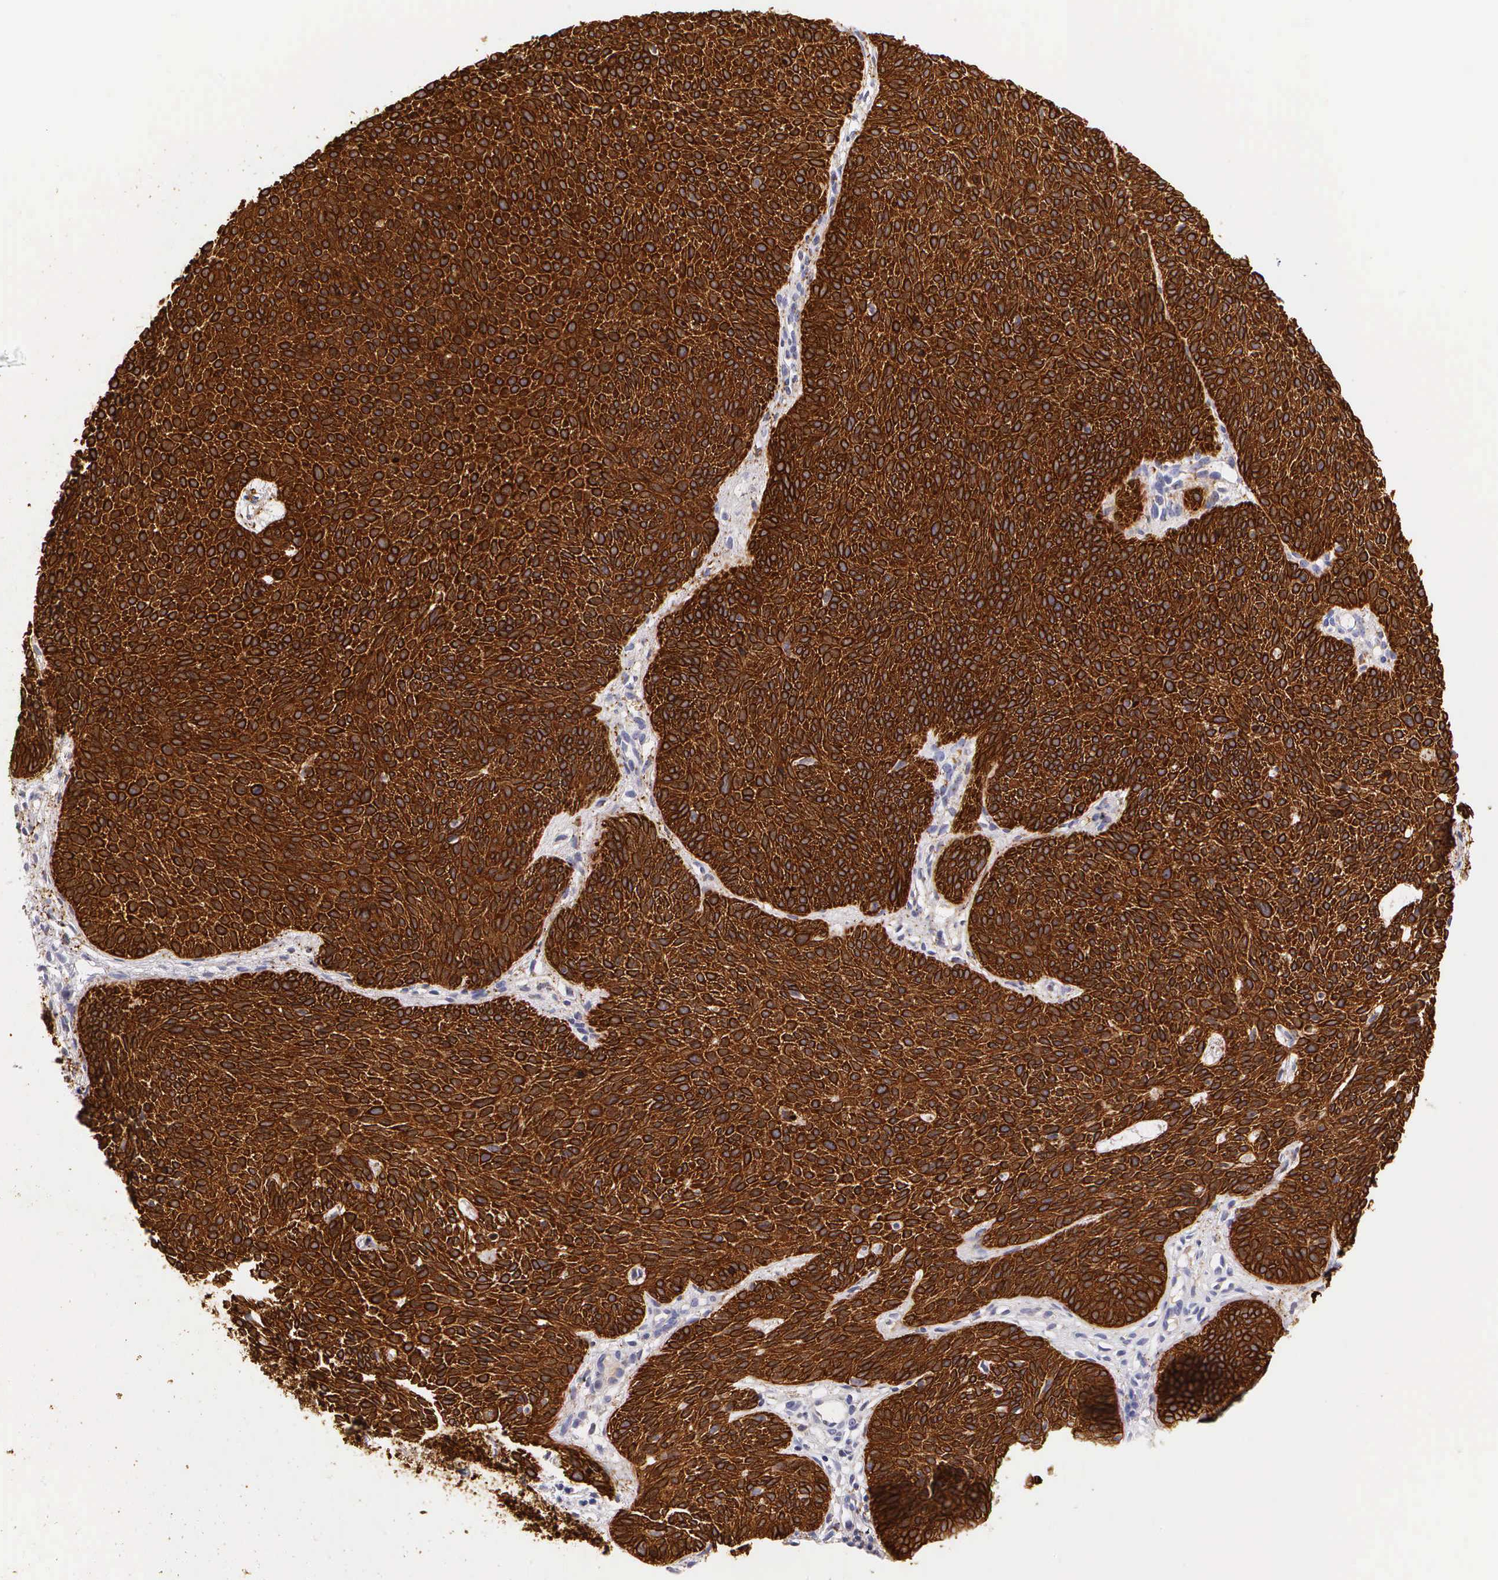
{"staining": {"intensity": "strong", "quantity": ">75%", "location": "cytoplasmic/membranous"}, "tissue": "skin cancer", "cell_type": "Tumor cells", "image_type": "cancer", "snomed": [{"axis": "morphology", "description": "Basal cell carcinoma"}, {"axis": "topography", "description": "Skin"}], "caption": "About >75% of tumor cells in human skin cancer display strong cytoplasmic/membranous protein positivity as visualized by brown immunohistochemical staining.", "gene": "KRT17", "patient": {"sex": "male", "age": 84}}